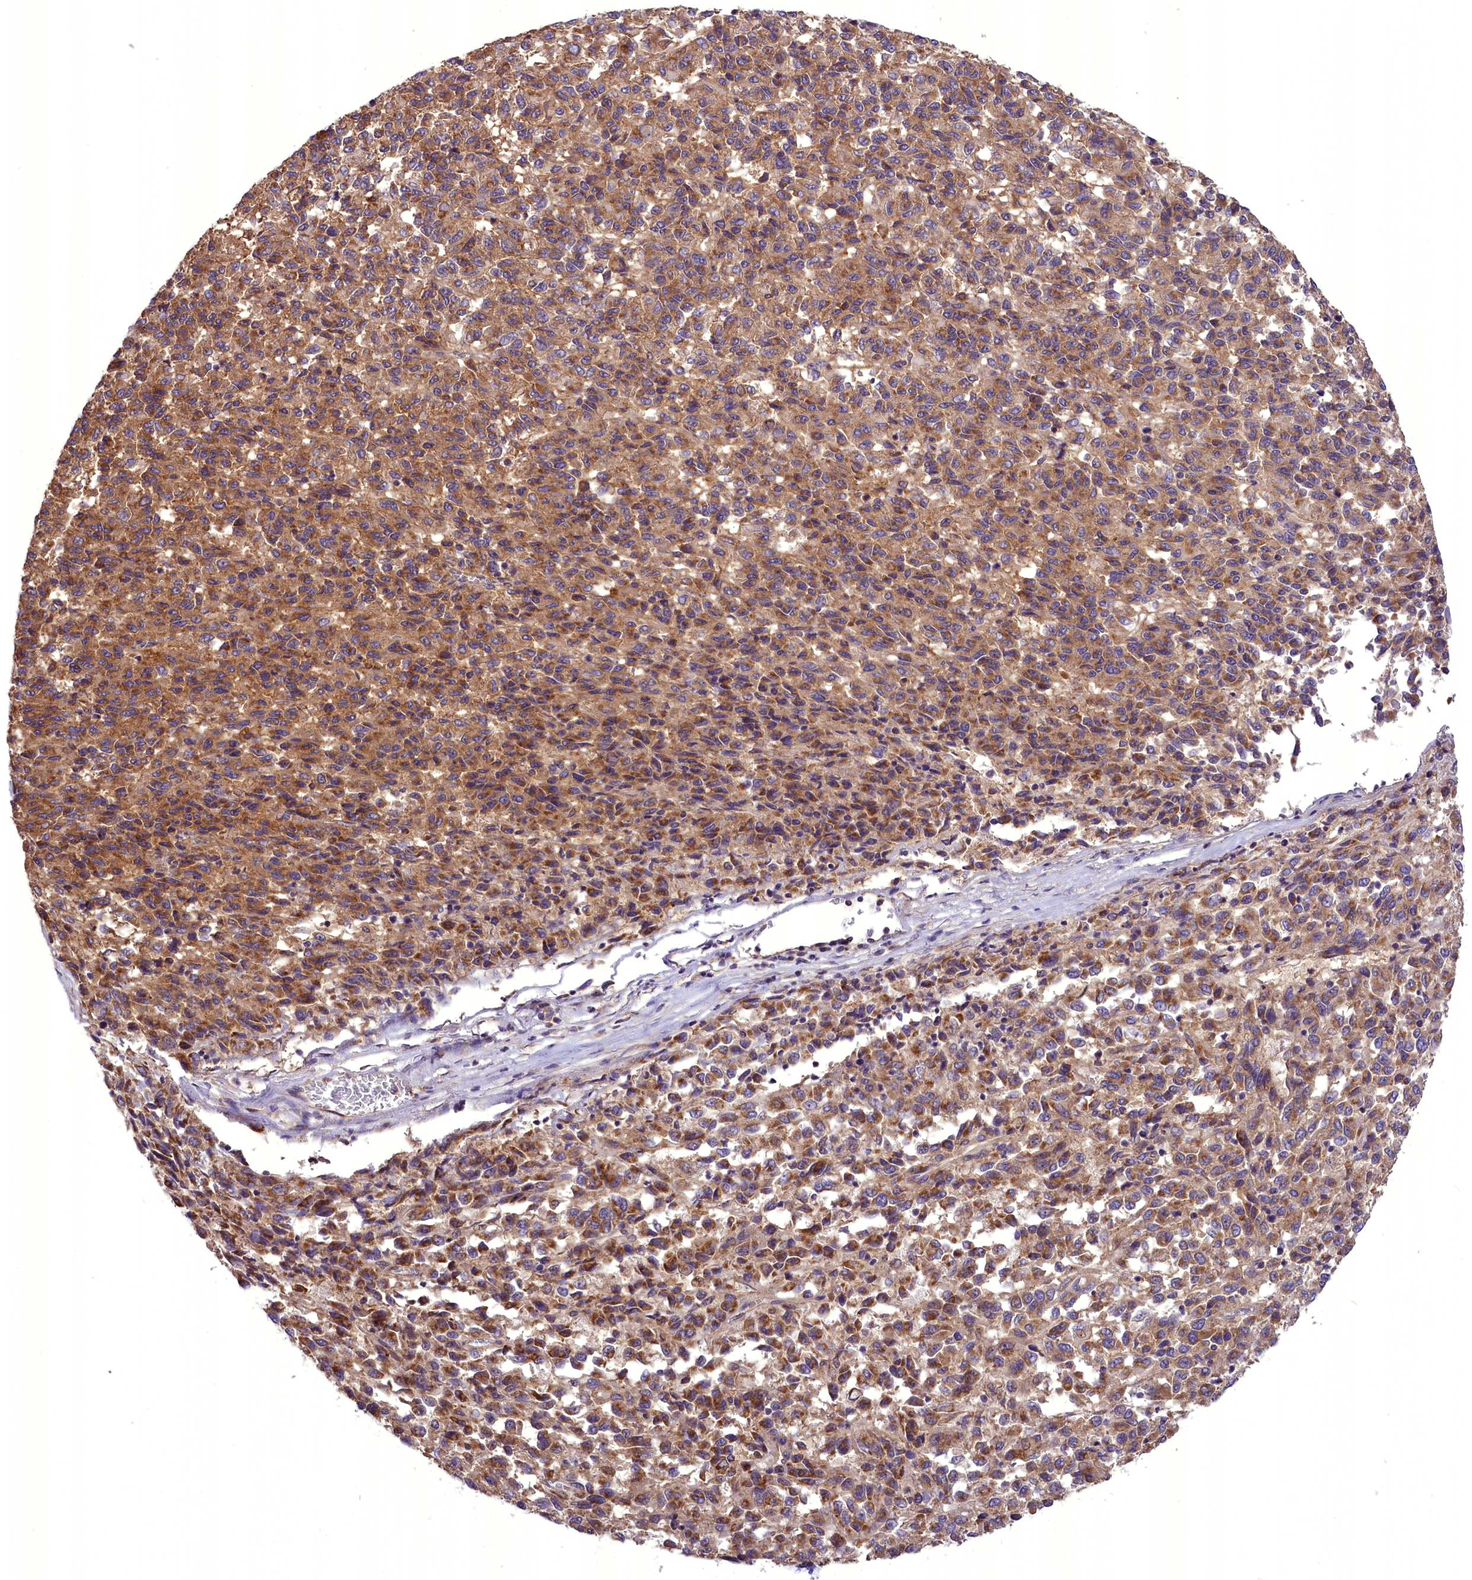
{"staining": {"intensity": "moderate", "quantity": ">75%", "location": "cytoplasmic/membranous"}, "tissue": "melanoma", "cell_type": "Tumor cells", "image_type": "cancer", "snomed": [{"axis": "morphology", "description": "Malignant melanoma, Metastatic site"}, {"axis": "topography", "description": "Lung"}], "caption": "Protein staining of malignant melanoma (metastatic site) tissue exhibits moderate cytoplasmic/membranous positivity in about >75% of tumor cells.", "gene": "DNAJB9", "patient": {"sex": "male", "age": 64}}